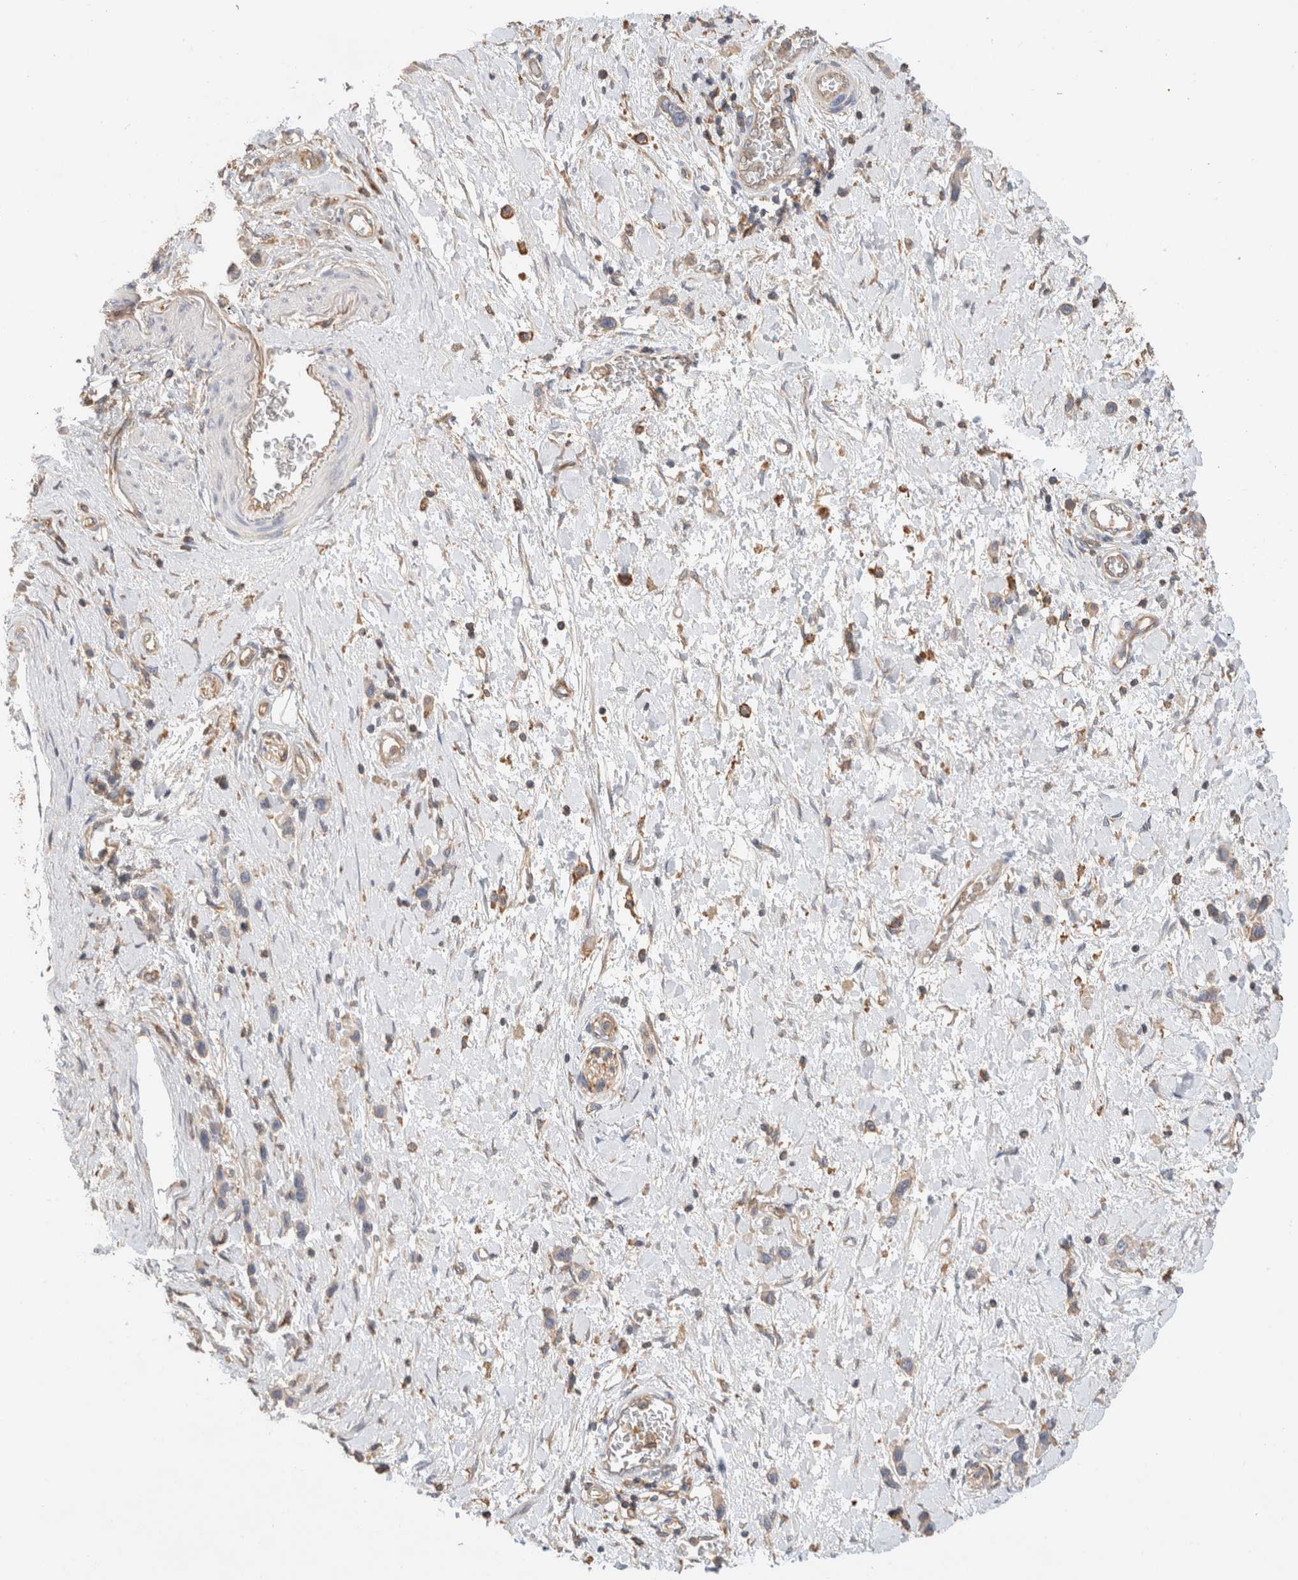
{"staining": {"intensity": "weak", "quantity": "<25%", "location": "cytoplasmic/membranous"}, "tissue": "stomach cancer", "cell_type": "Tumor cells", "image_type": "cancer", "snomed": [{"axis": "morphology", "description": "Adenocarcinoma, NOS"}, {"axis": "topography", "description": "Stomach"}], "caption": "Tumor cells are negative for protein expression in human stomach adenocarcinoma.", "gene": "CFAP418", "patient": {"sex": "female", "age": 65}}